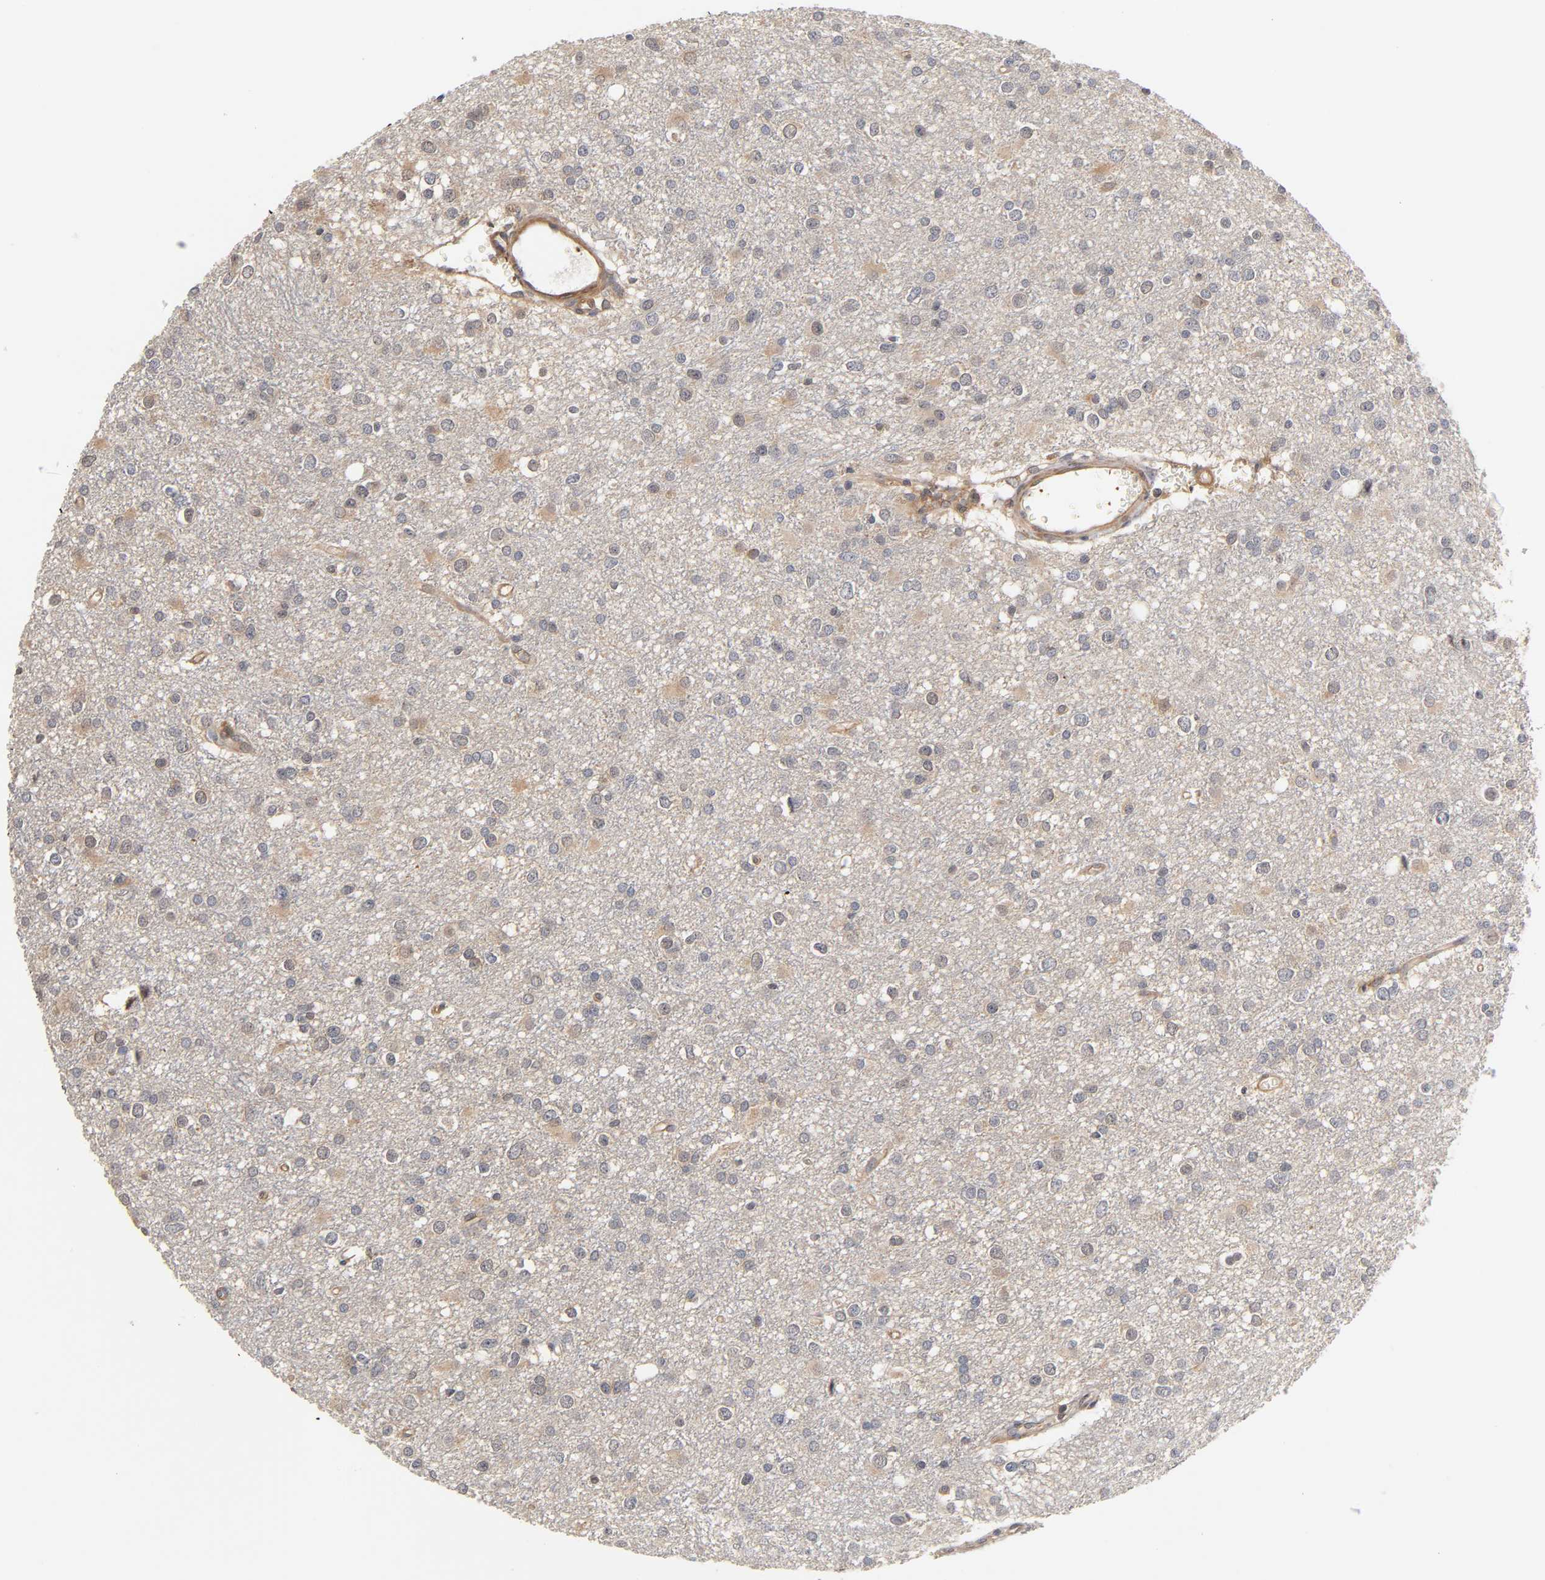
{"staining": {"intensity": "negative", "quantity": "none", "location": "none"}, "tissue": "glioma", "cell_type": "Tumor cells", "image_type": "cancer", "snomed": [{"axis": "morphology", "description": "Glioma, malignant, Low grade"}, {"axis": "topography", "description": "Brain"}], "caption": "High power microscopy image of an immunohistochemistry (IHC) micrograph of glioma, revealing no significant positivity in tumor cells.", "gene": "PDE5A", "patient": {"sex": "male", "age": 42}}